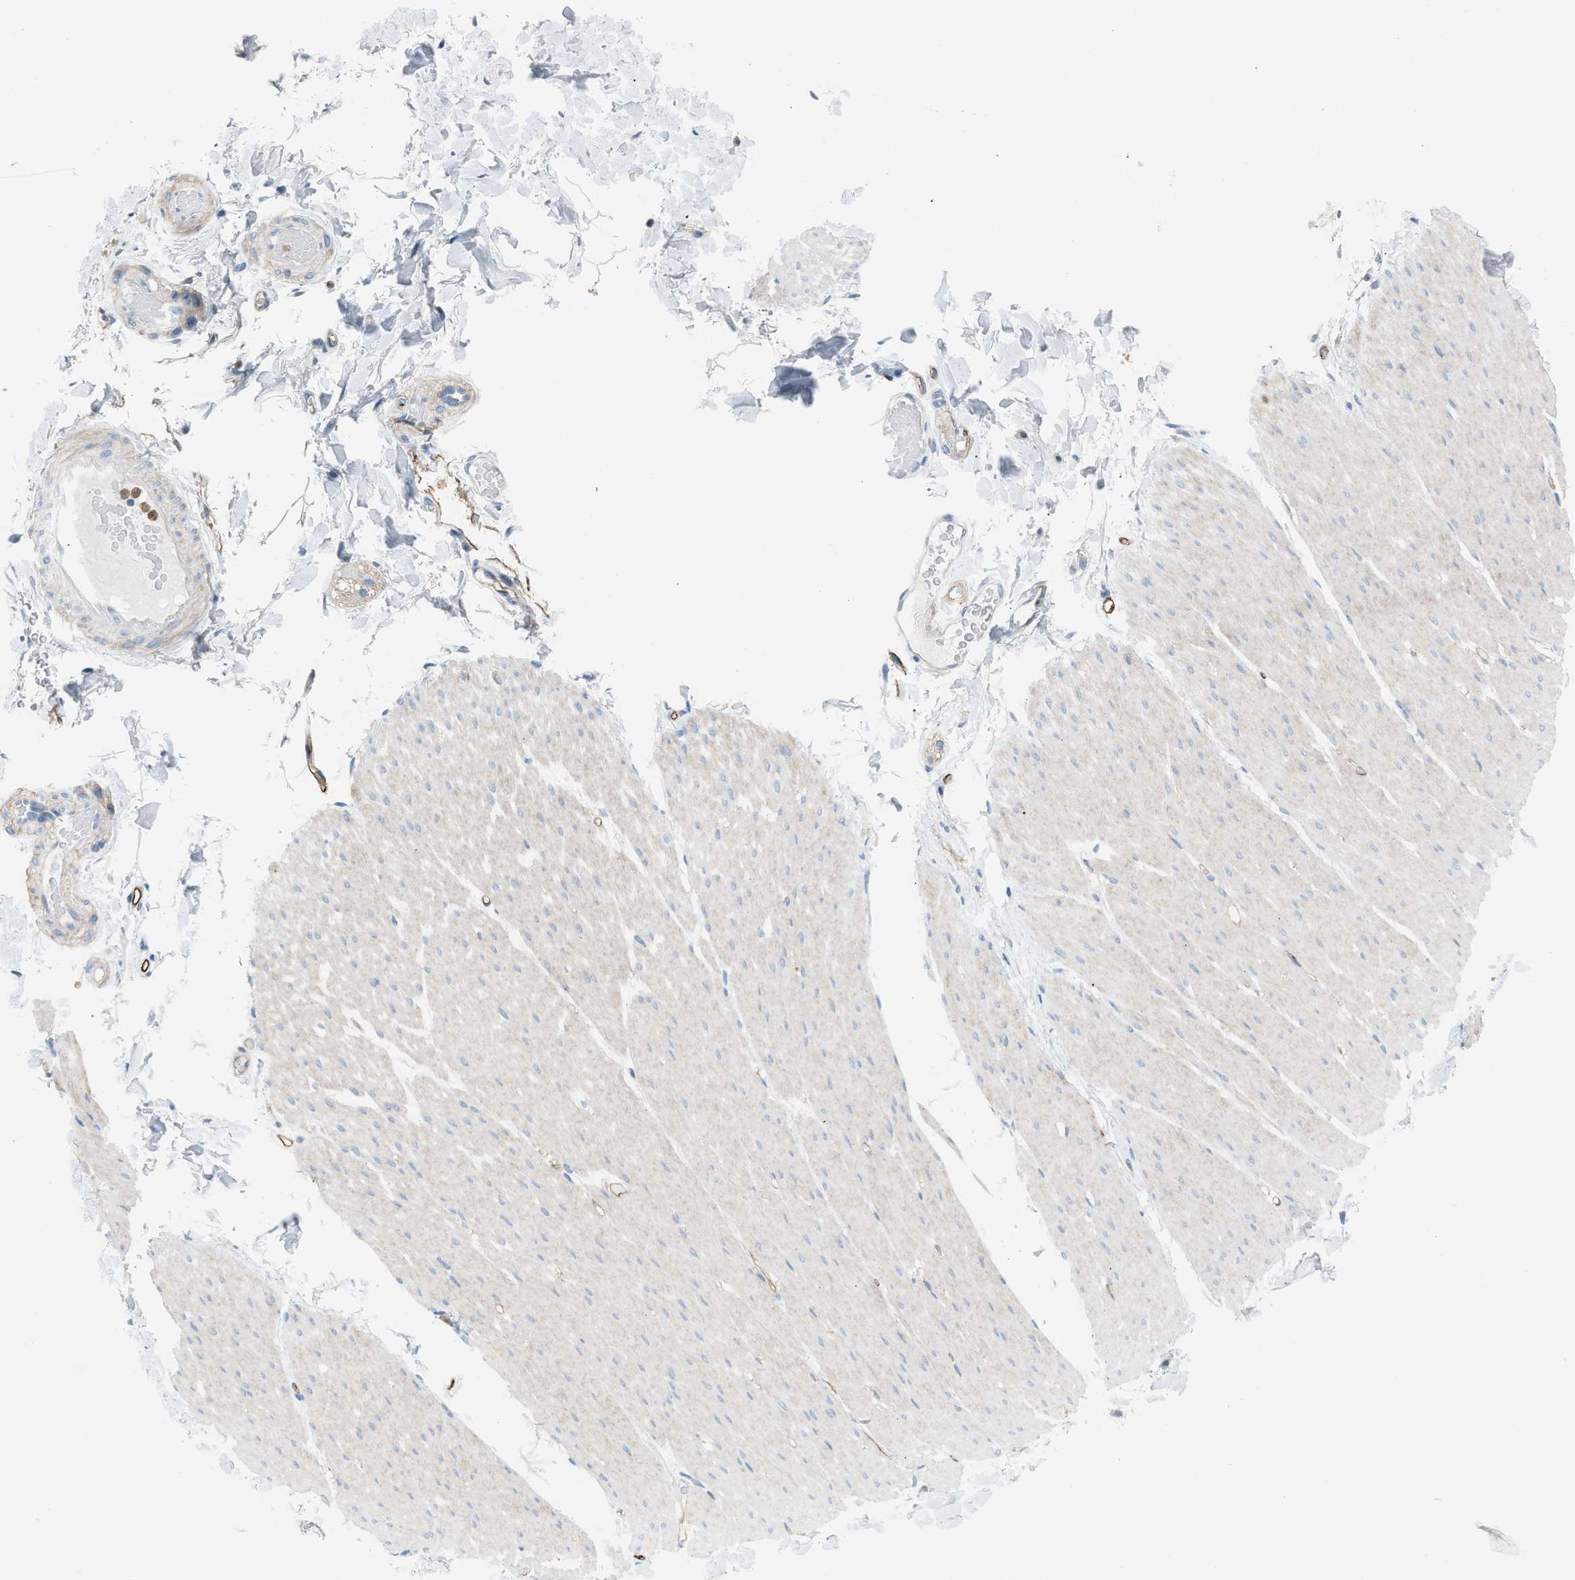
{"staining": {"intensity": "weak", "quantity": "<25%", "location": "cytoplasmic/membranous"}, "tissue": "smooth muscle", "cell_type": "Smooth muscle cells", "image_type": "normal", "snomed": [{"axis": "morphology", "description": "Normal tissue, NOS"}, {"axis": "topography", "description": "Smooth muscle"}, {"axis": "topography", "description": "Colon"}], "caption": "Smooth muscle cells show no significant positivity in unremarkable smooth muscle.", "gene": "DYSF", "patient": {"sex": "male", "age": 67}}